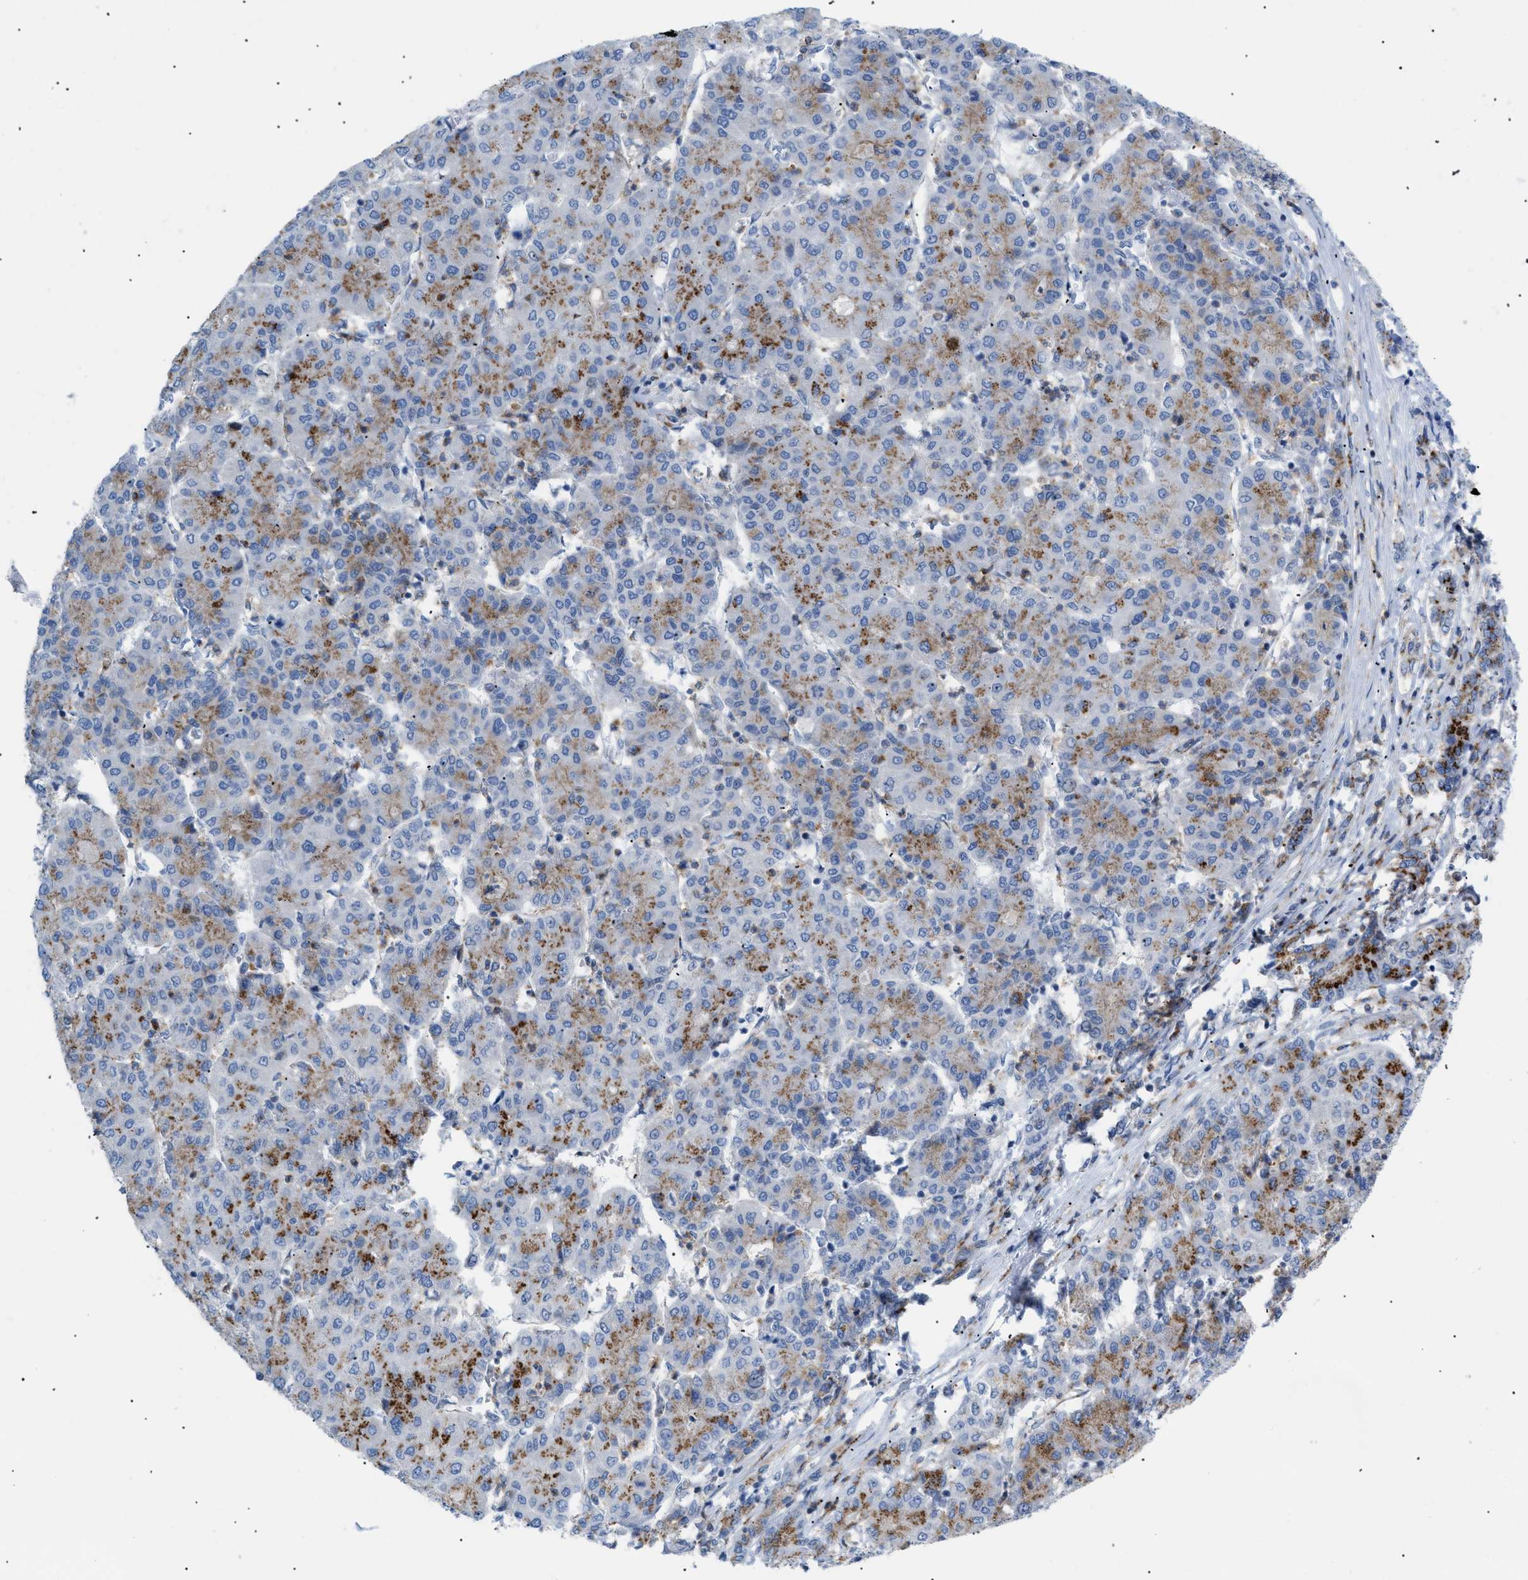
{"staining": {"intensity": "moderate", "quantity": ">75%", "location": "cytoplasmic/membranous"}, "tissue": "liver cancer", "cell_type": "Tumor cells", "image_type": "cancer", "snomed": [{"axis": "morphology", "description": "Carcinoma, Hepatocellular, NOS"}, {"axis": "topography", "description": "Liver"}], "caption": "Immunohistochemical staining of hepatocellular carcinoma (liver) exhibits moderate cytoplasmic/membranous protein expression in about >75% of tumor cells.", "gene": "TMEM17", "patient": {"sex": "male", "age": 65}}